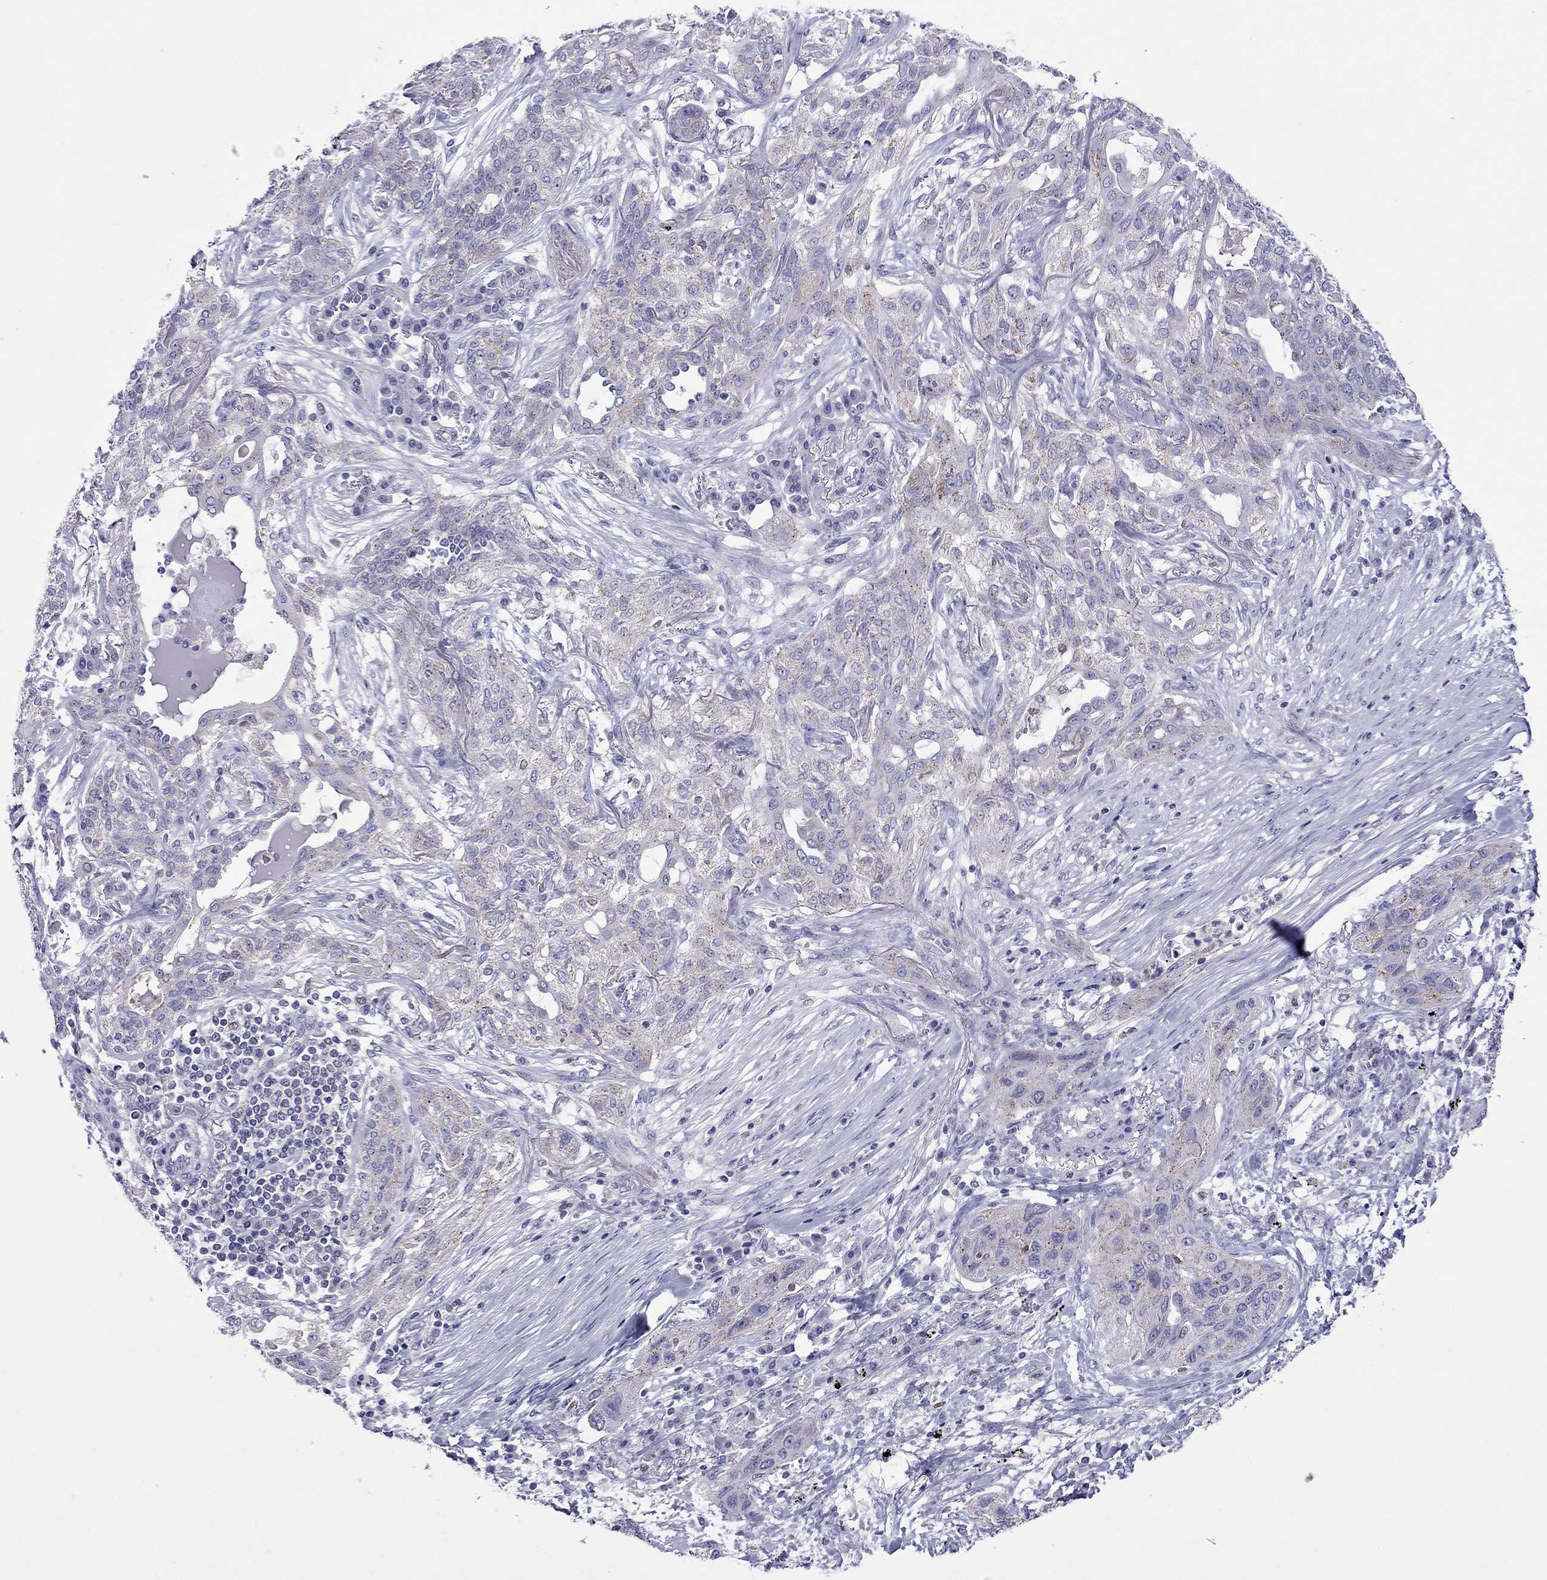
{"staining": {"intensity": "negative", "quantity": "none", "location": "none"}, "tissue": "lung cancer", "cell_type": "Tumor cells", "image_type": "cancer", "snomed": [{"axis": "morphology", "description": "Squamous cell carcinoma, NOS"}, {"axis": "topography", "description": "Lung"}], "caption": "The photomicrograph shows no staining of tumor cells in squamous cell carcinoma (lung).", "gene": "MPZ", "patient": {"sex": "female", "age": 70}}